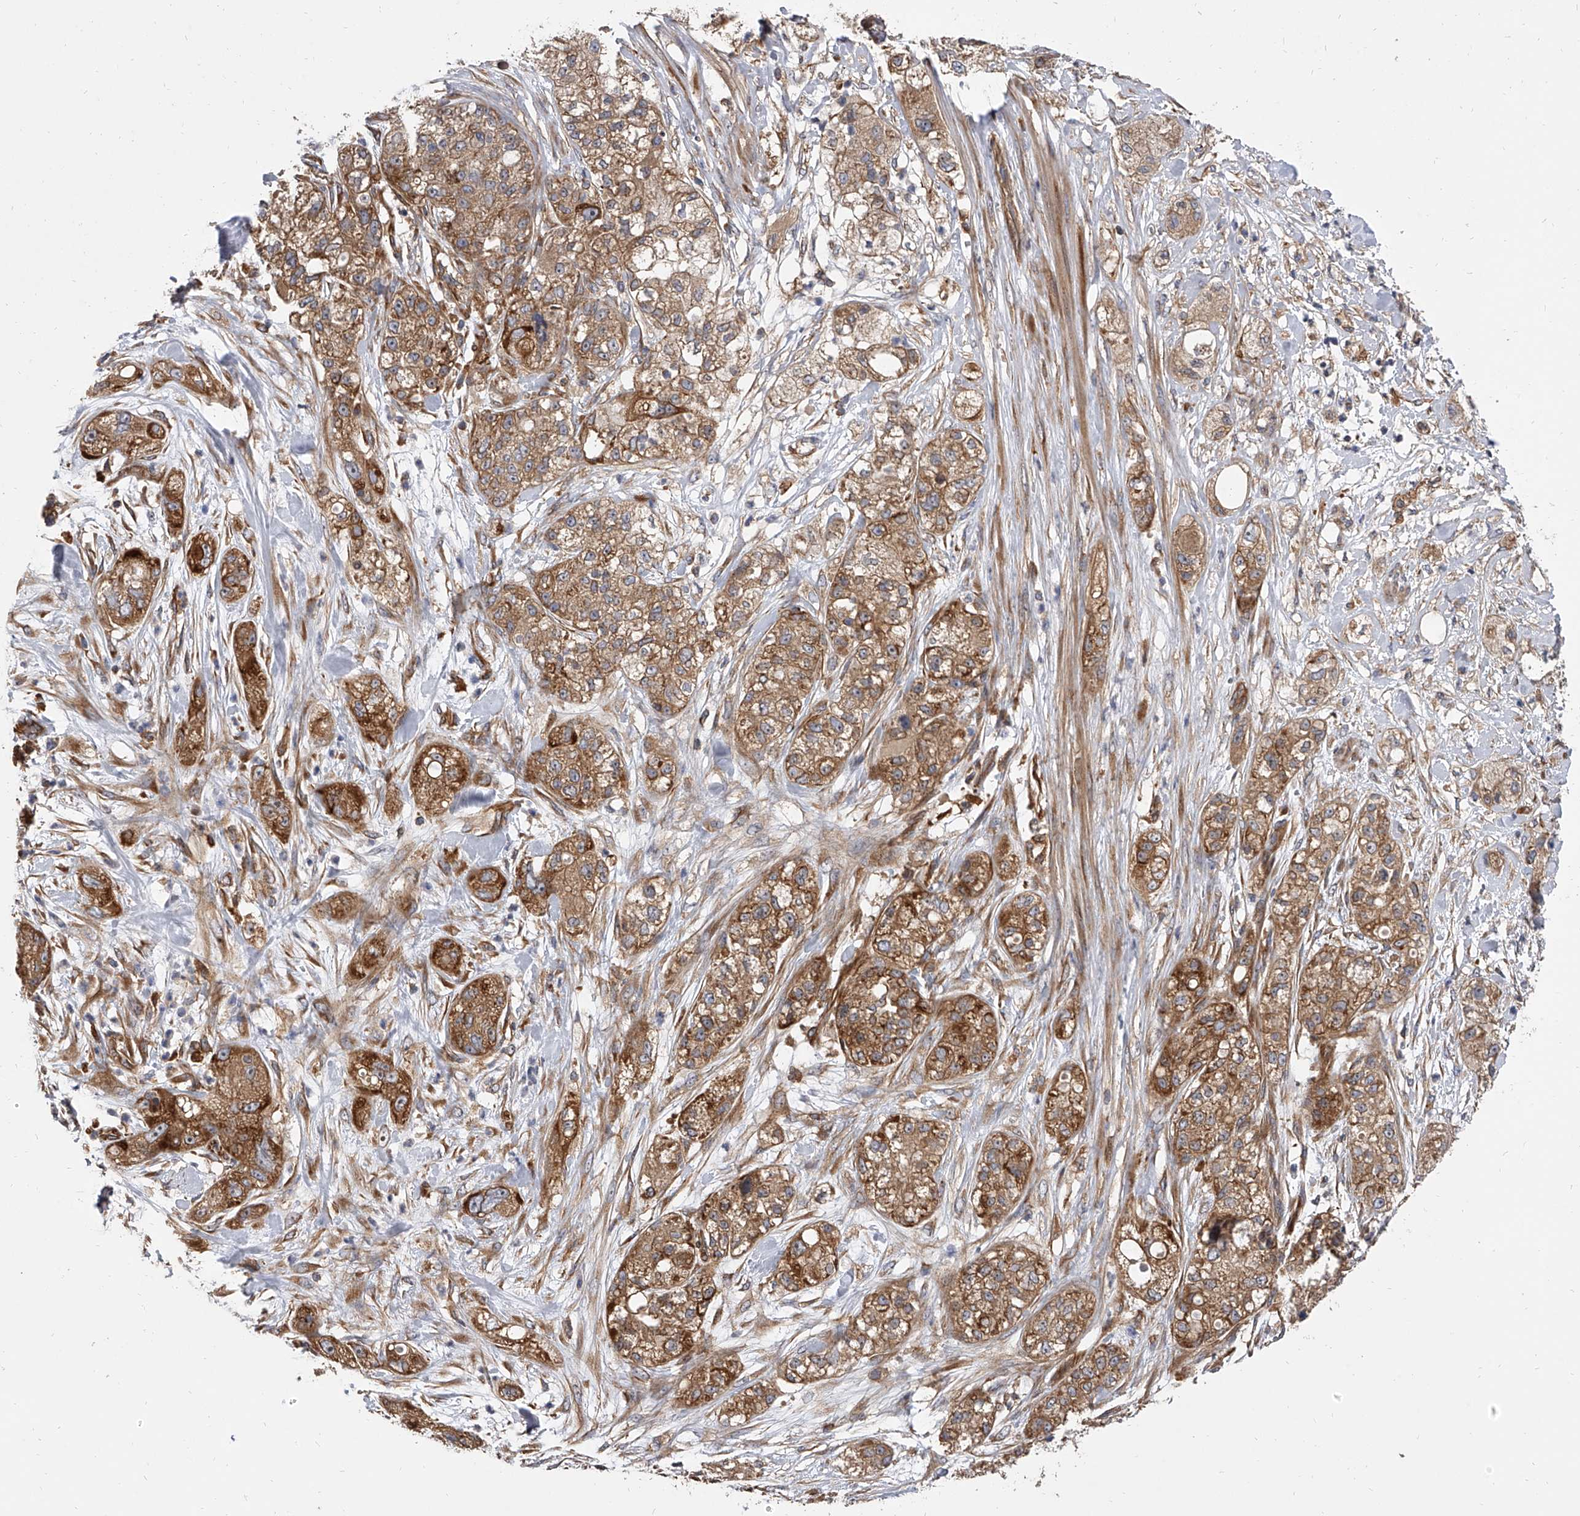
{"staining": {"intensity": "moderate", "quantity": ">75%", "location": "cytoplasmic/membranous"}, "tissue": "pancreatic cancer", "cell_type": "Tumor cells", "image_type": "cancer", "snomed": [{"axis": "morphology", "description": "Adenocarcinoma, NOS"}, {"axis": "topography", "description": "Pancreas"}], "caption": "Immunohistochemistry (IHC) (DAB) staining of human pancreatic adenocarcinoma reveals moderate cytoplasmic/membranous protein staining in about >75% of tumor cells.", "gene": "EXOC4", "patient": {"sex": "female", "age": 78}}